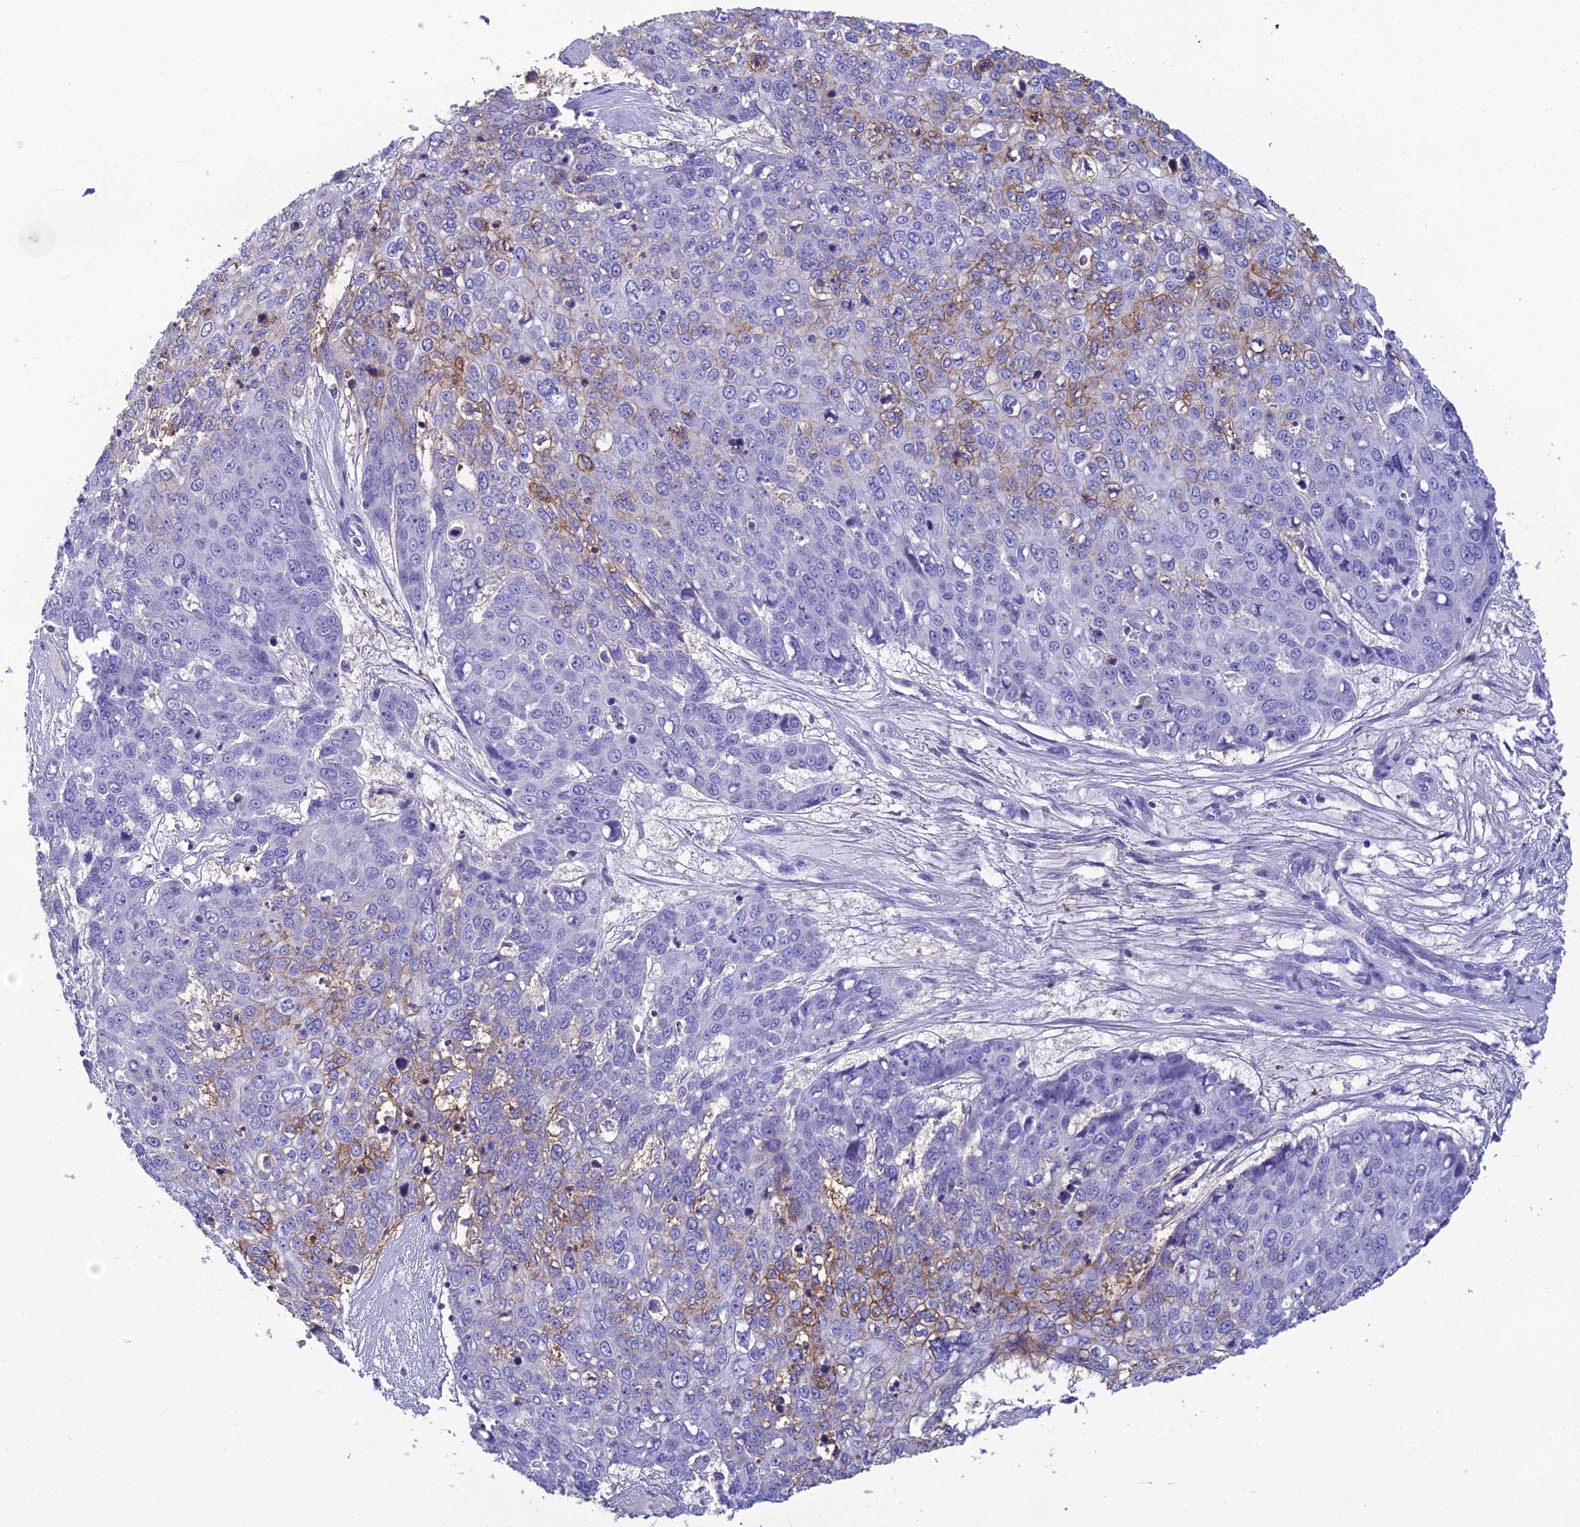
{"staining": {"intensity": "moderate", "quantity": "<25%", "location": "cytoplasmic/membranous"}, "tissue": "skin cancer", "cell_type": "Tumor cells", "image_type": "cancer", "snomed": [{"axis": "morphology", "description": "Squamous cell carcinoma, NOS"}, {"axis": "topography", "description": "Skin"}], "caption": "Moderate cytoplasmic/membranous protein staining is identified in approximately <25% of tumor cells in squamous cell carcinoma (skin).", "gene": "CRB2", "patient": {"sex": "male", "age": 71}}